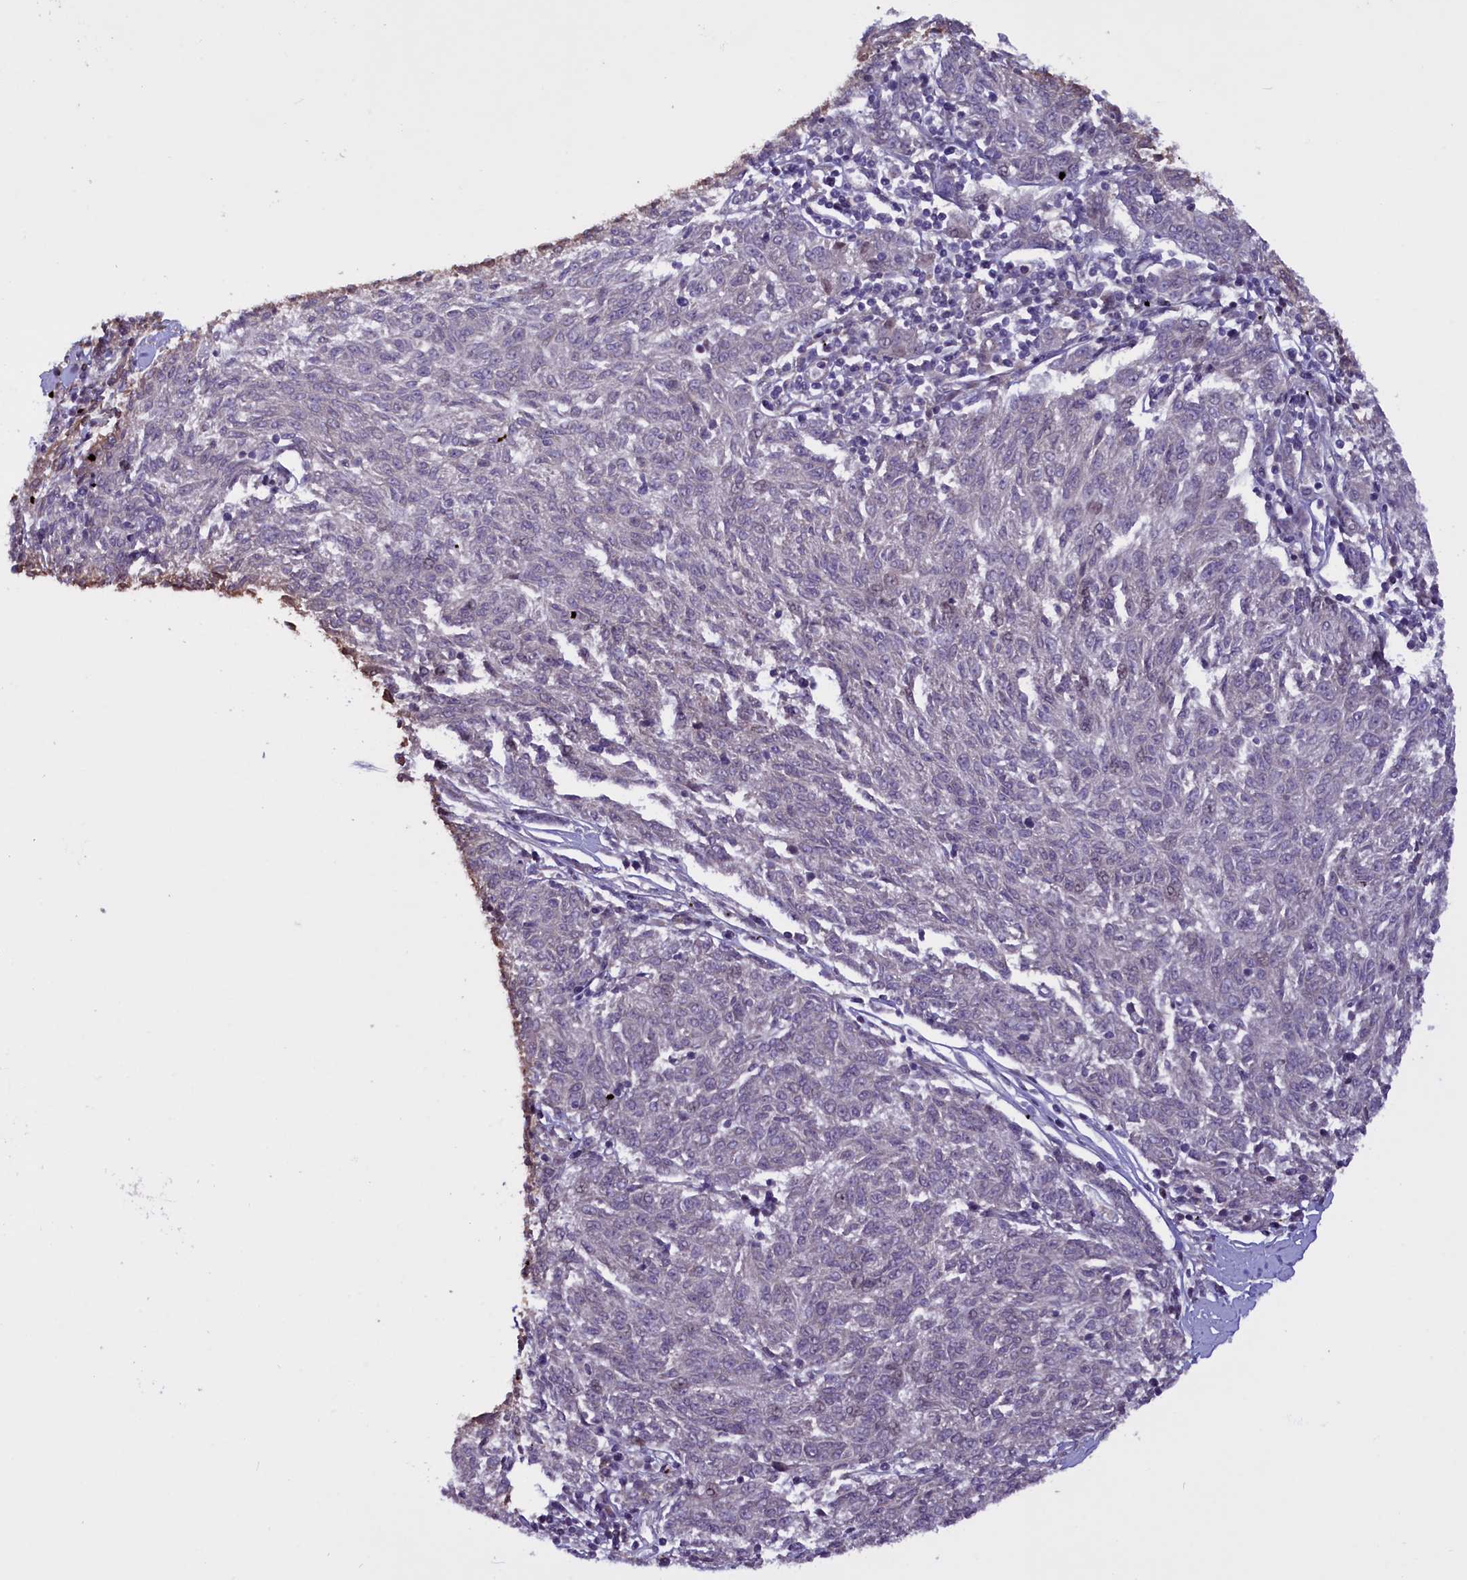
{"staining": {"intensity": "negative", "quantity": "none", "location": "none"}, "tissue": "melanoma", "cell_type": "Tumor cells", "image_type": "cancer", "snomed": [{"axis": "morphology", "description": "Malignant melanoma, NOS"}, {"axis": "topography", "description": "Skin"}], "caption": "This histopathology image is of malignant melanoma stained with IHC to label a protein in brown with the nuclei are counter-stained blue. There is no staining in tumor cells.", "gene": "MAN2C1", "patient": {"sex": "female", "age": 72}}